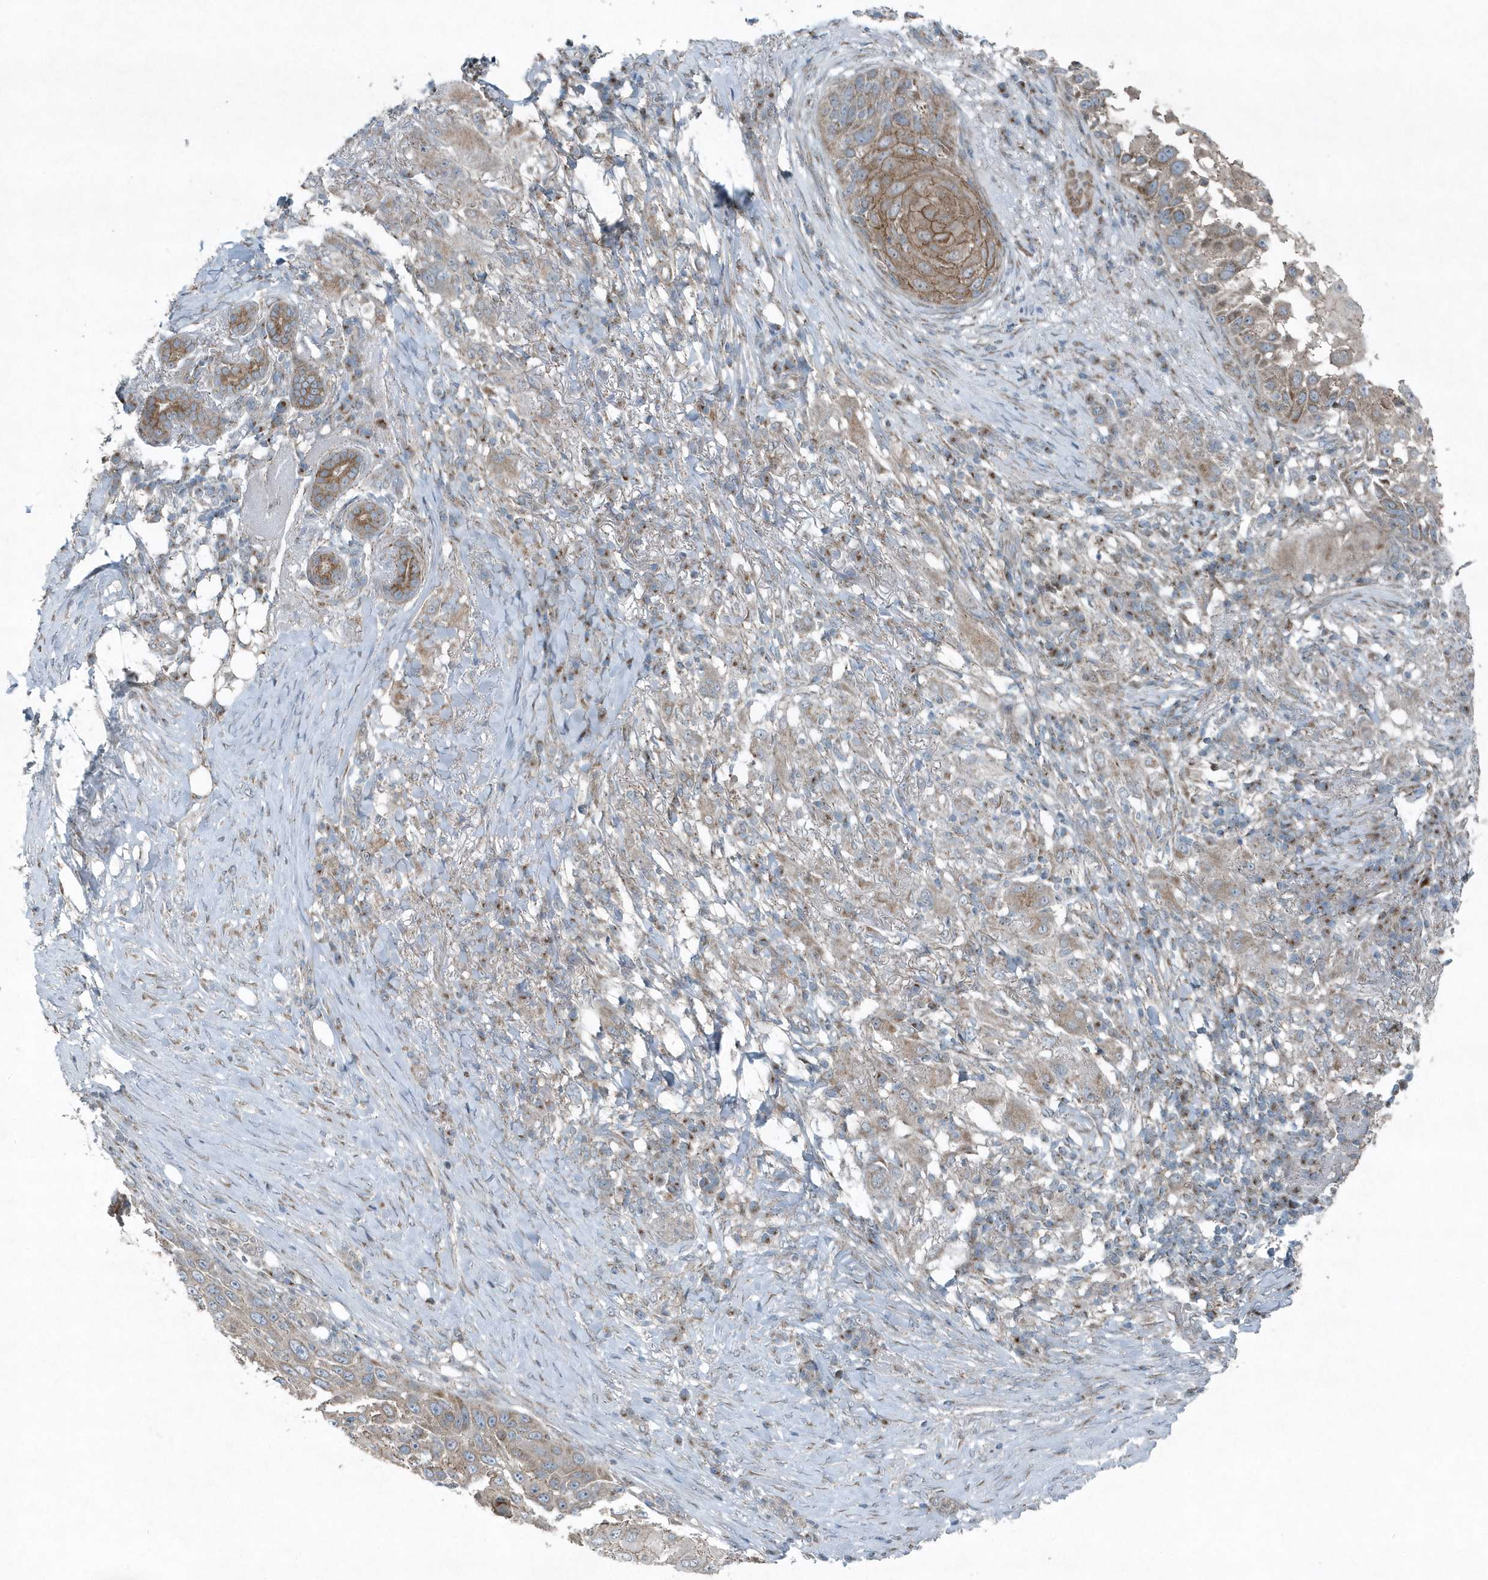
{"staining": {"intensity": "moderate", "quantity": "25%-75%", "location": "cytoplasmic/membranous"}, "tissue": "skin cancer", "cell_type": "Tumor cells", "image_type": "cancer", "snomed": [{"axis": "morphology", "description": "Squamous cell carcinoma, NOS"}, {"axis": "topography", "description": "Skin"}], "caption": "An image of human skin cancer stained for a protein exhibits moderate cytoplasmic/membranous brown staining in tumor cells. (DAB IHC with brightfield microscopy, high magnification).", "gene": "GCC2", "patient": {"sex": "female", "age": 44}}